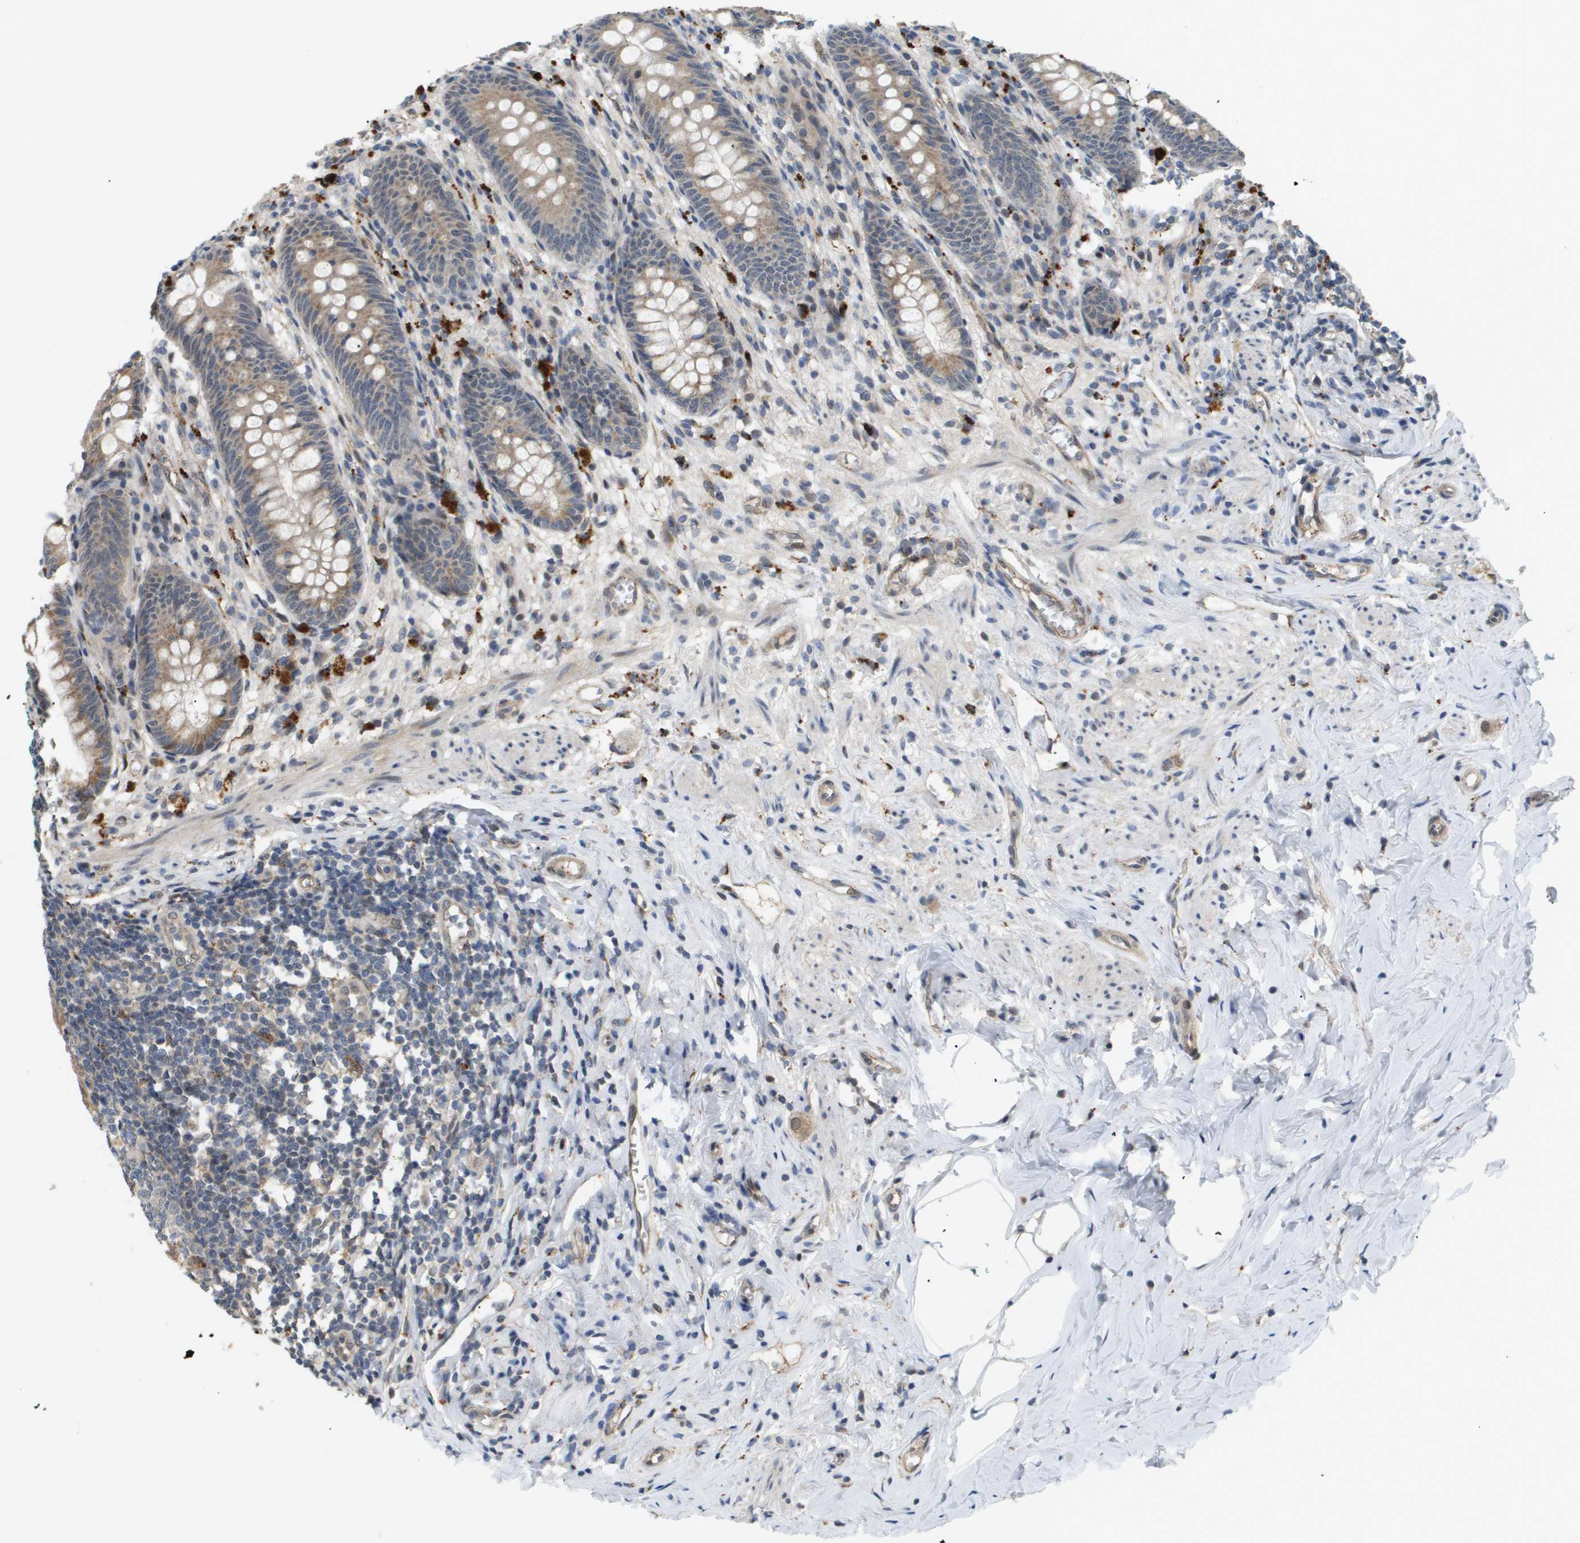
{"staining": {"intensity": "moderate", "quantity": ">75%", "location": "cytoplasmic/membranous"}, "tissue": "appendix", "cell_type": "Glandular cells", "image_type": "normal", "snomed": [{"axis": "morphology", "description": "Normal tissue, NOS"}, {"axis": "topography", "description": "Appendix"}], "caption": "About >75% of glandular cells in benign human appendix exhibit moderate cytoplasmic/membranous protein staining as visualized by brown immunohistochemical staining.", "gene": "PDGFB", "patient": {"sex": "male", "age": 56}}